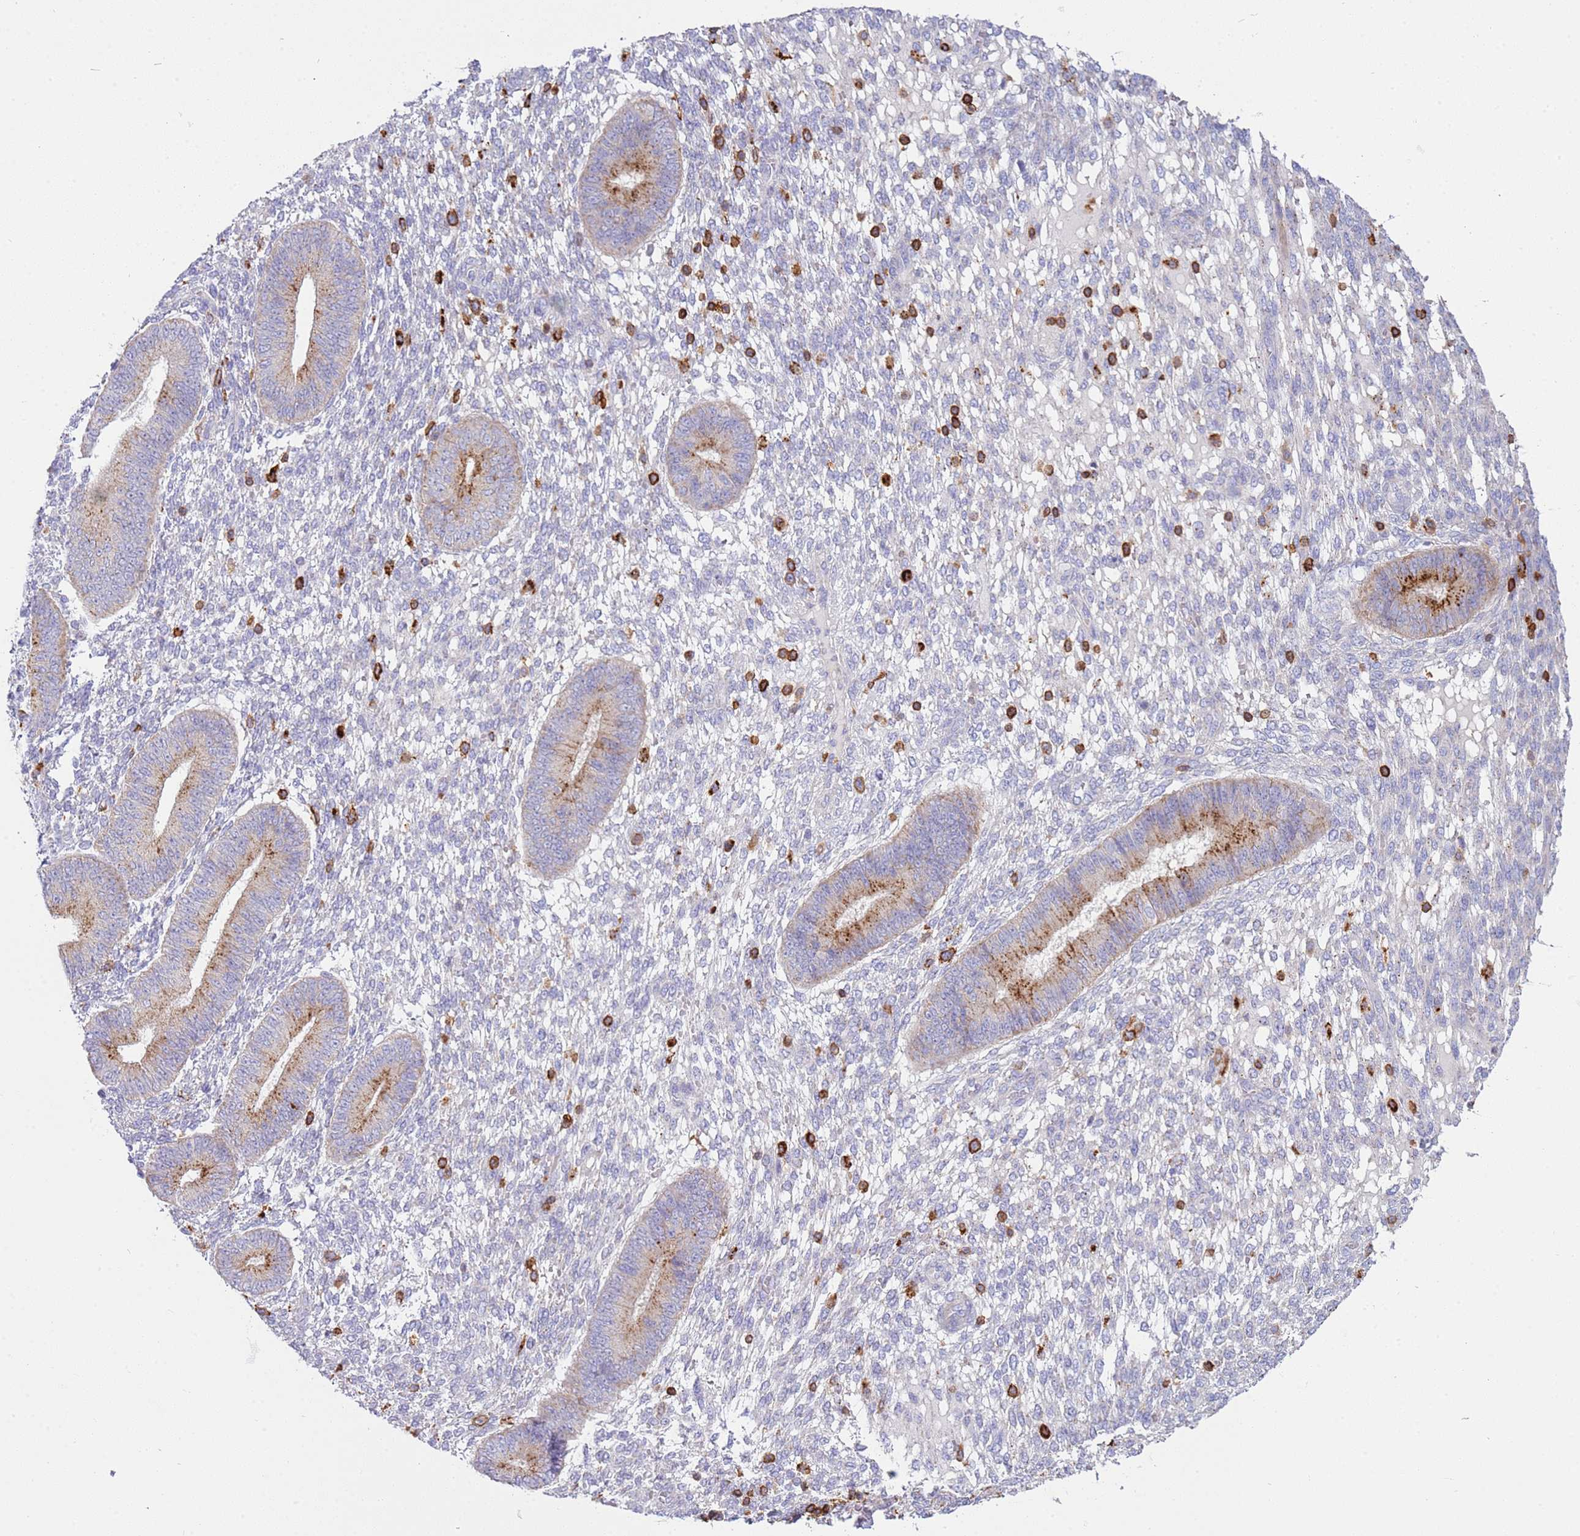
{"staining": {"intensity": "strong", "quantity": "<25%", "location": "cytoplasmic/membranous"}, "tissue": "endometrium", "cell_type": "Cells in endometrial stroma", "image_type": "normal", "snomed": [{"axis": "morphology", "description": "Normal tissue, NOS"}, {"axis": "topography", "description": "Endometrium"}], "caption": "Endometrium stained with immunohistochemistry (IHC) exhibits strong cytoplasmic/membranous staining in approximately <25% of cells in endometrial stroma.", "gene": "TTPAL", "patient": {"sex": "female", "age": 49}}